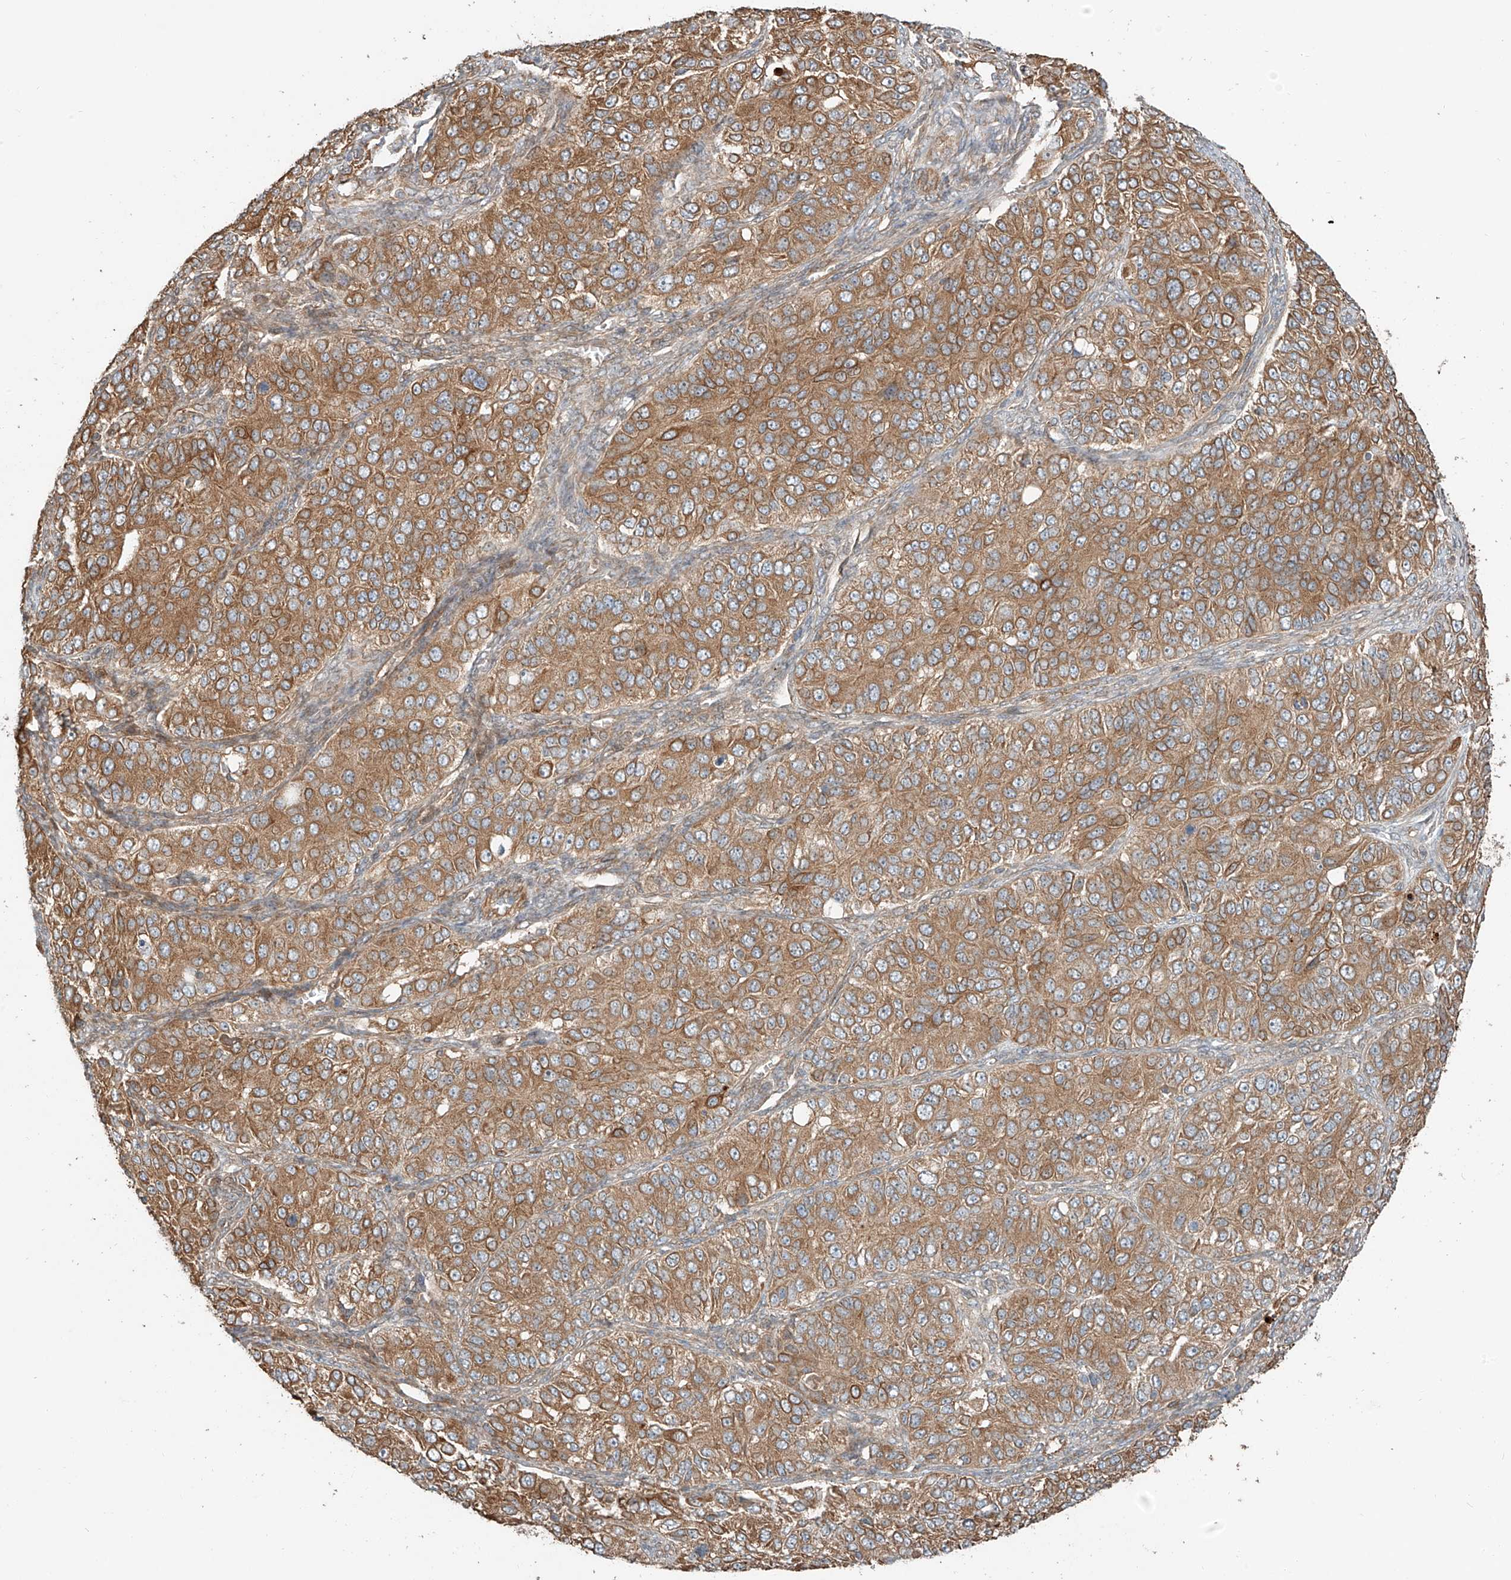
{"staining": {"intensity": "moderate", "quantity": ">75%", "location": "cytoplasmic/membranous"}, "tissue": "ovarian cancer", "cell_type": "Tumor cells", "image_type": "cancer", "snomed": [{"axis": "morphology", "description": "Carcinoma, endometroid"}, {"axis": "topography", "description": "Ovary"}], "caption": "A brown stain labels moderate cytoplasmic/membranous positivity of a protein in ovarian endometroid carcinoma tumor cells.", "gene": "CEP162", "patient": {"sex": "female", "age": 51}}